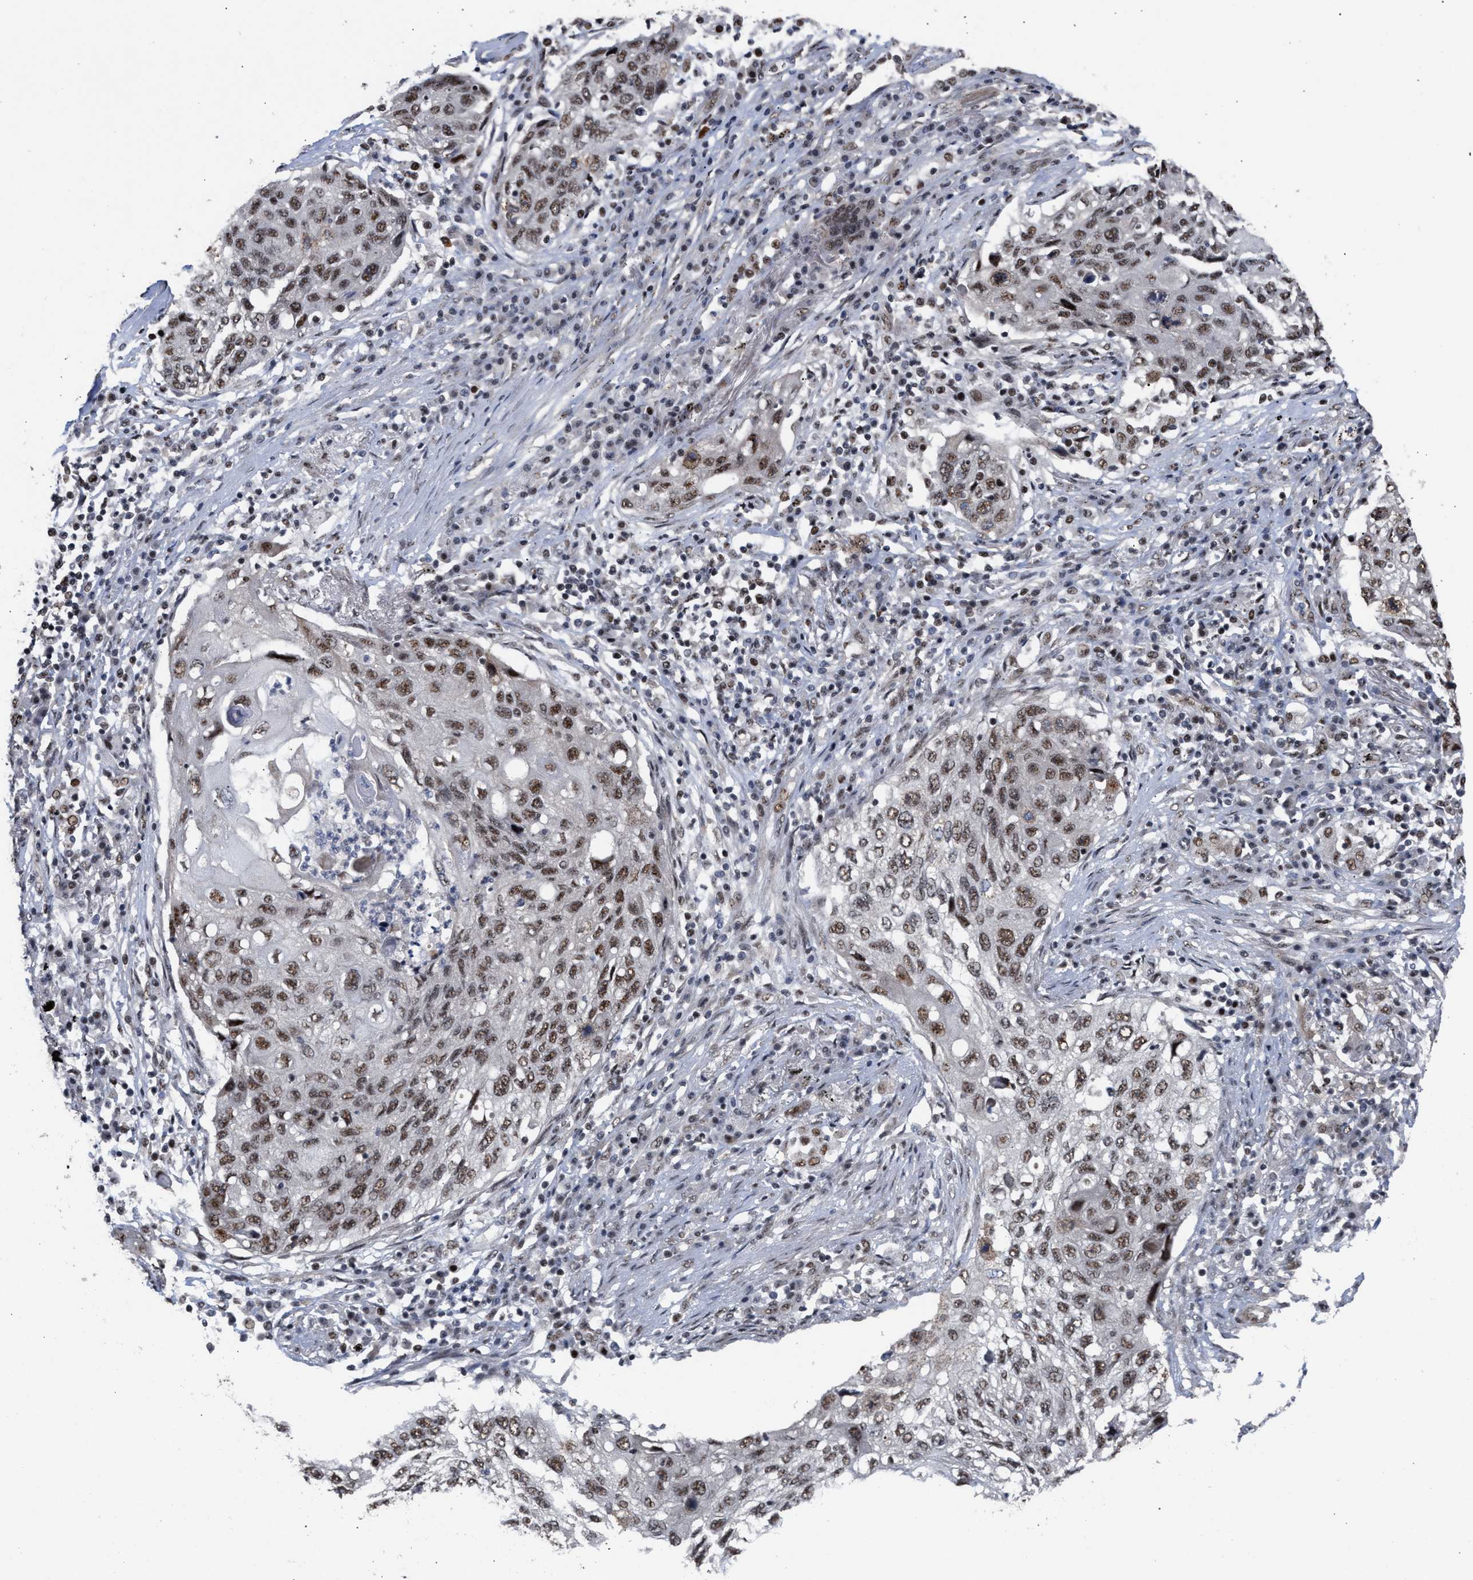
{"staining": {"intensity": "moderate", "quantity": ">75%", "location": "nuclear"}, "tissue": "lung cancer", "cell_type": "Tumor cells", "image_type": "cancer", "snomed": [{"axis": "morphology", "description": "Squamous cell carcinoma, NOS"}, {"axis": "topography", "description": "Lung"}], "caption": "A brown stain highlights moderate nuclear positivity of a protein in human lung cancer tumor cells. Immunohistochemistry (ihc) stains the protein of interest in brown and the nuclei are stained blue.", "gene": "EIF4A3", "patient": {"sex": "female", "age": 63}}